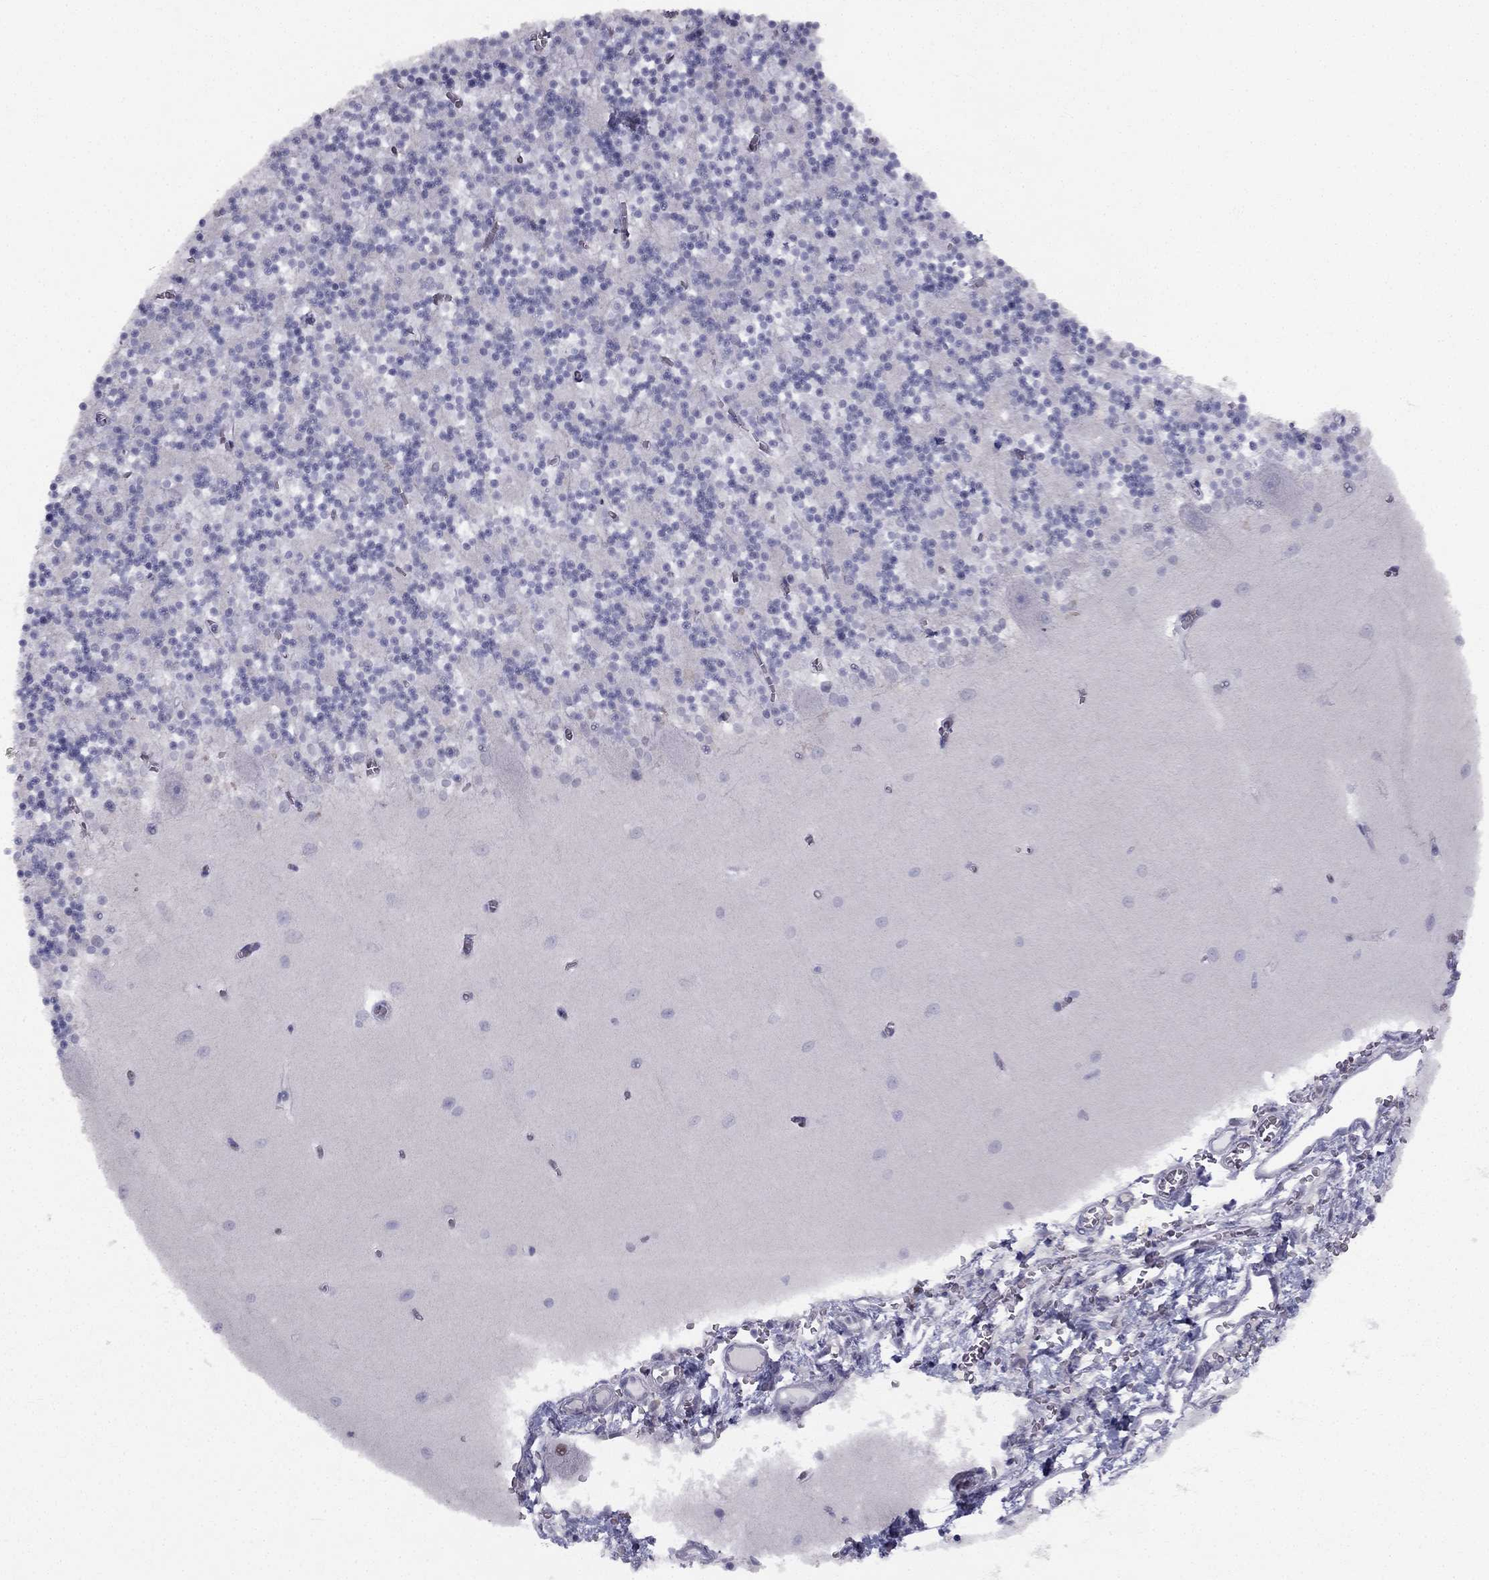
{"staining": {"intensity": "negative", "quantity": "none", "location": "none"}, "tissue": "cerebellum", "cell_type": "Cells in granular layer", "image_type": "normal", "snomed": [{"axis": "morphology", "description": "Normal tissue, NOS"}, {"axis": "topography", "description": "Cerebellum"}], "caption": "DAB immunohistochemical staining of benign cerebellum exhibits no significant positivity in cells in granular layer.", "gene": "TRPS1", "patient": {"sex": "female", "age": 64}}